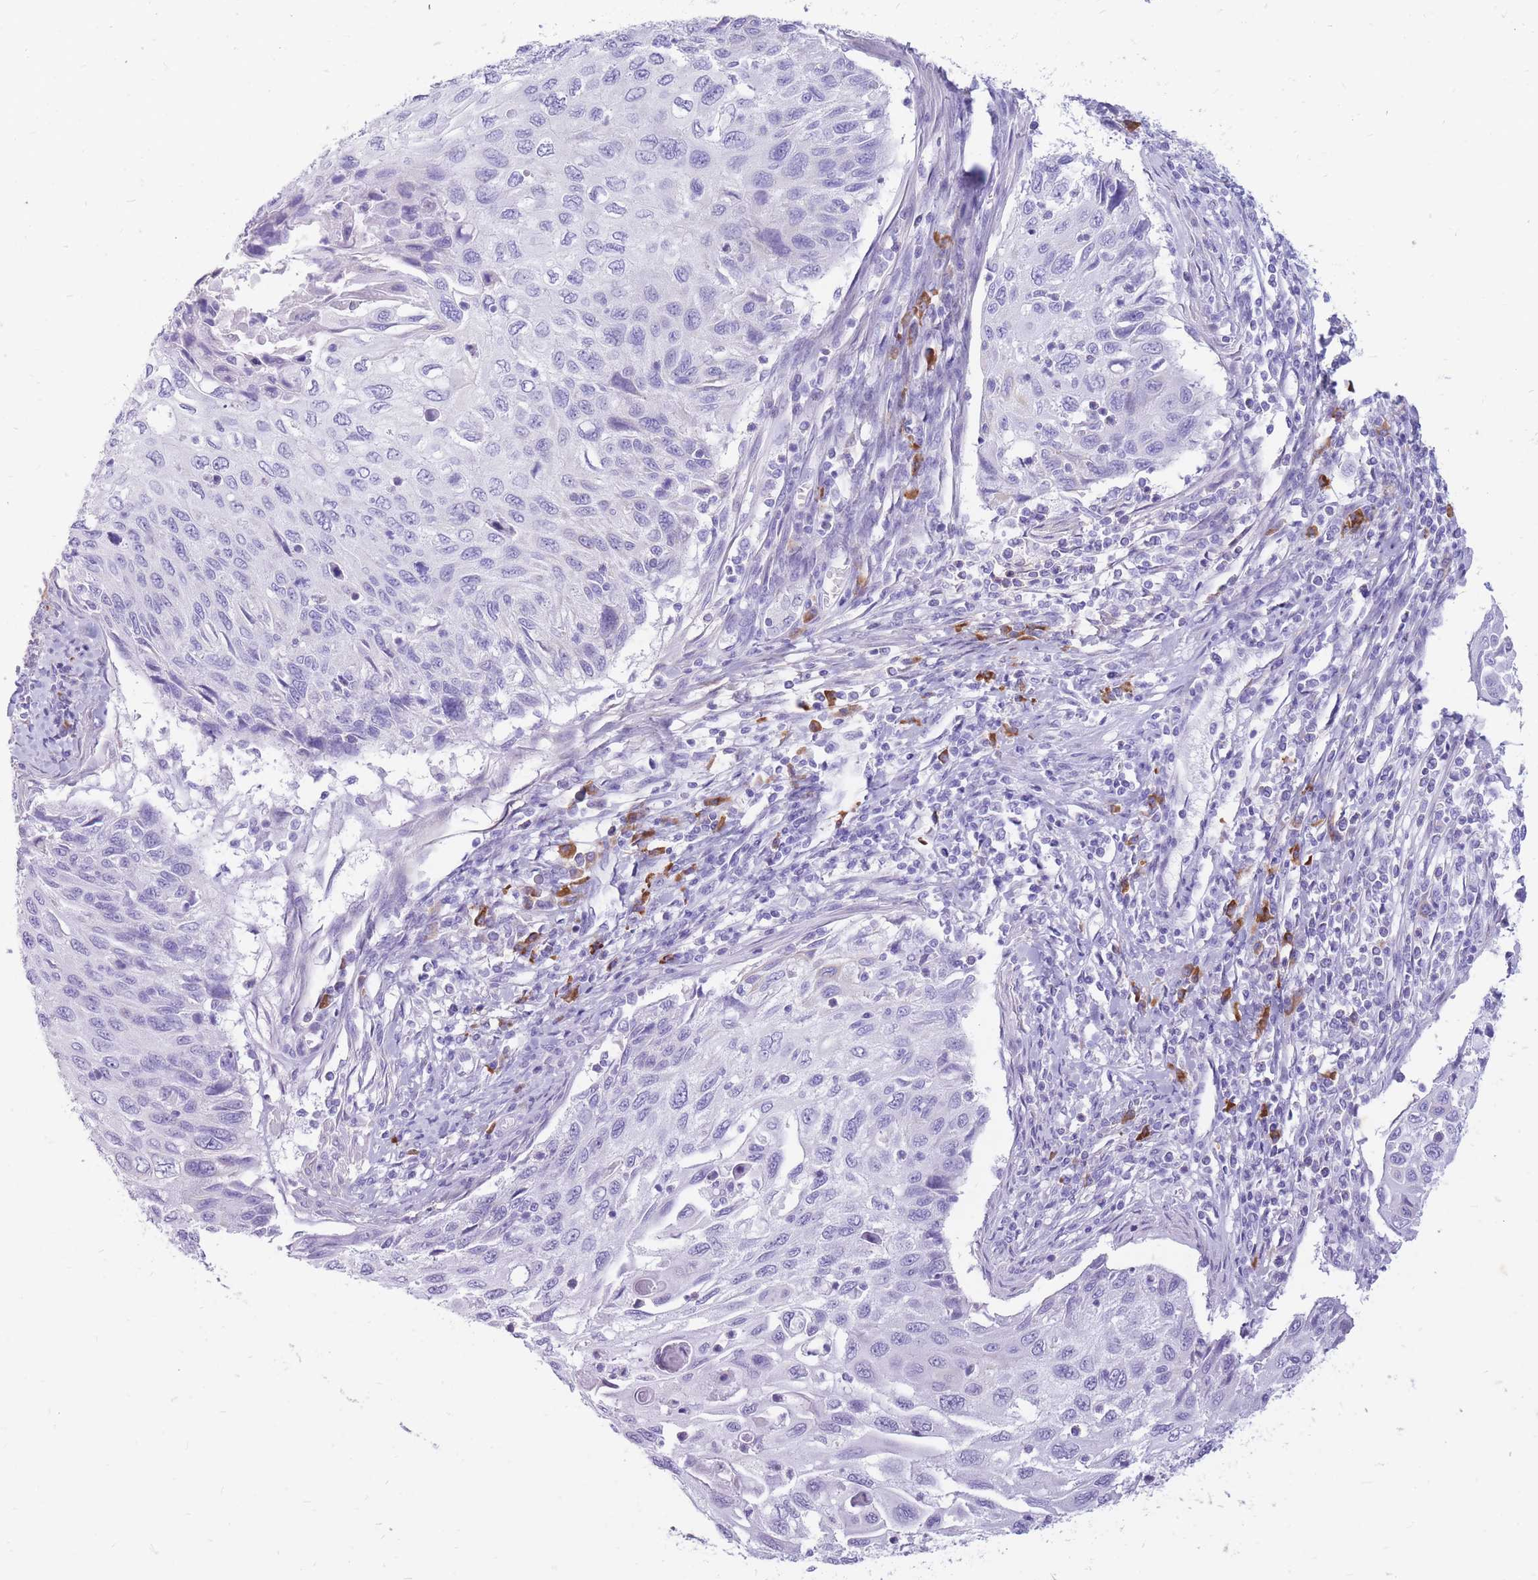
{"staining": {"intensity": "negative", "quantity": "none", "location": "none"}, "tissue": "cervical cancer", "cell_type": "Tumor cells", "image_type": "cancer", "snomed": [{"axis": "morphology", "description": "Squamous cell carcinoma, NOS"}, {"axis": "topography", "description": "Cervix"}], "caption": "This is an immunohistochemistry micrograph of cervical cancer. There is no positivity in tumor cells.", "gene": "ZFP37", "patient": {"sex": "female", "age": 70}}